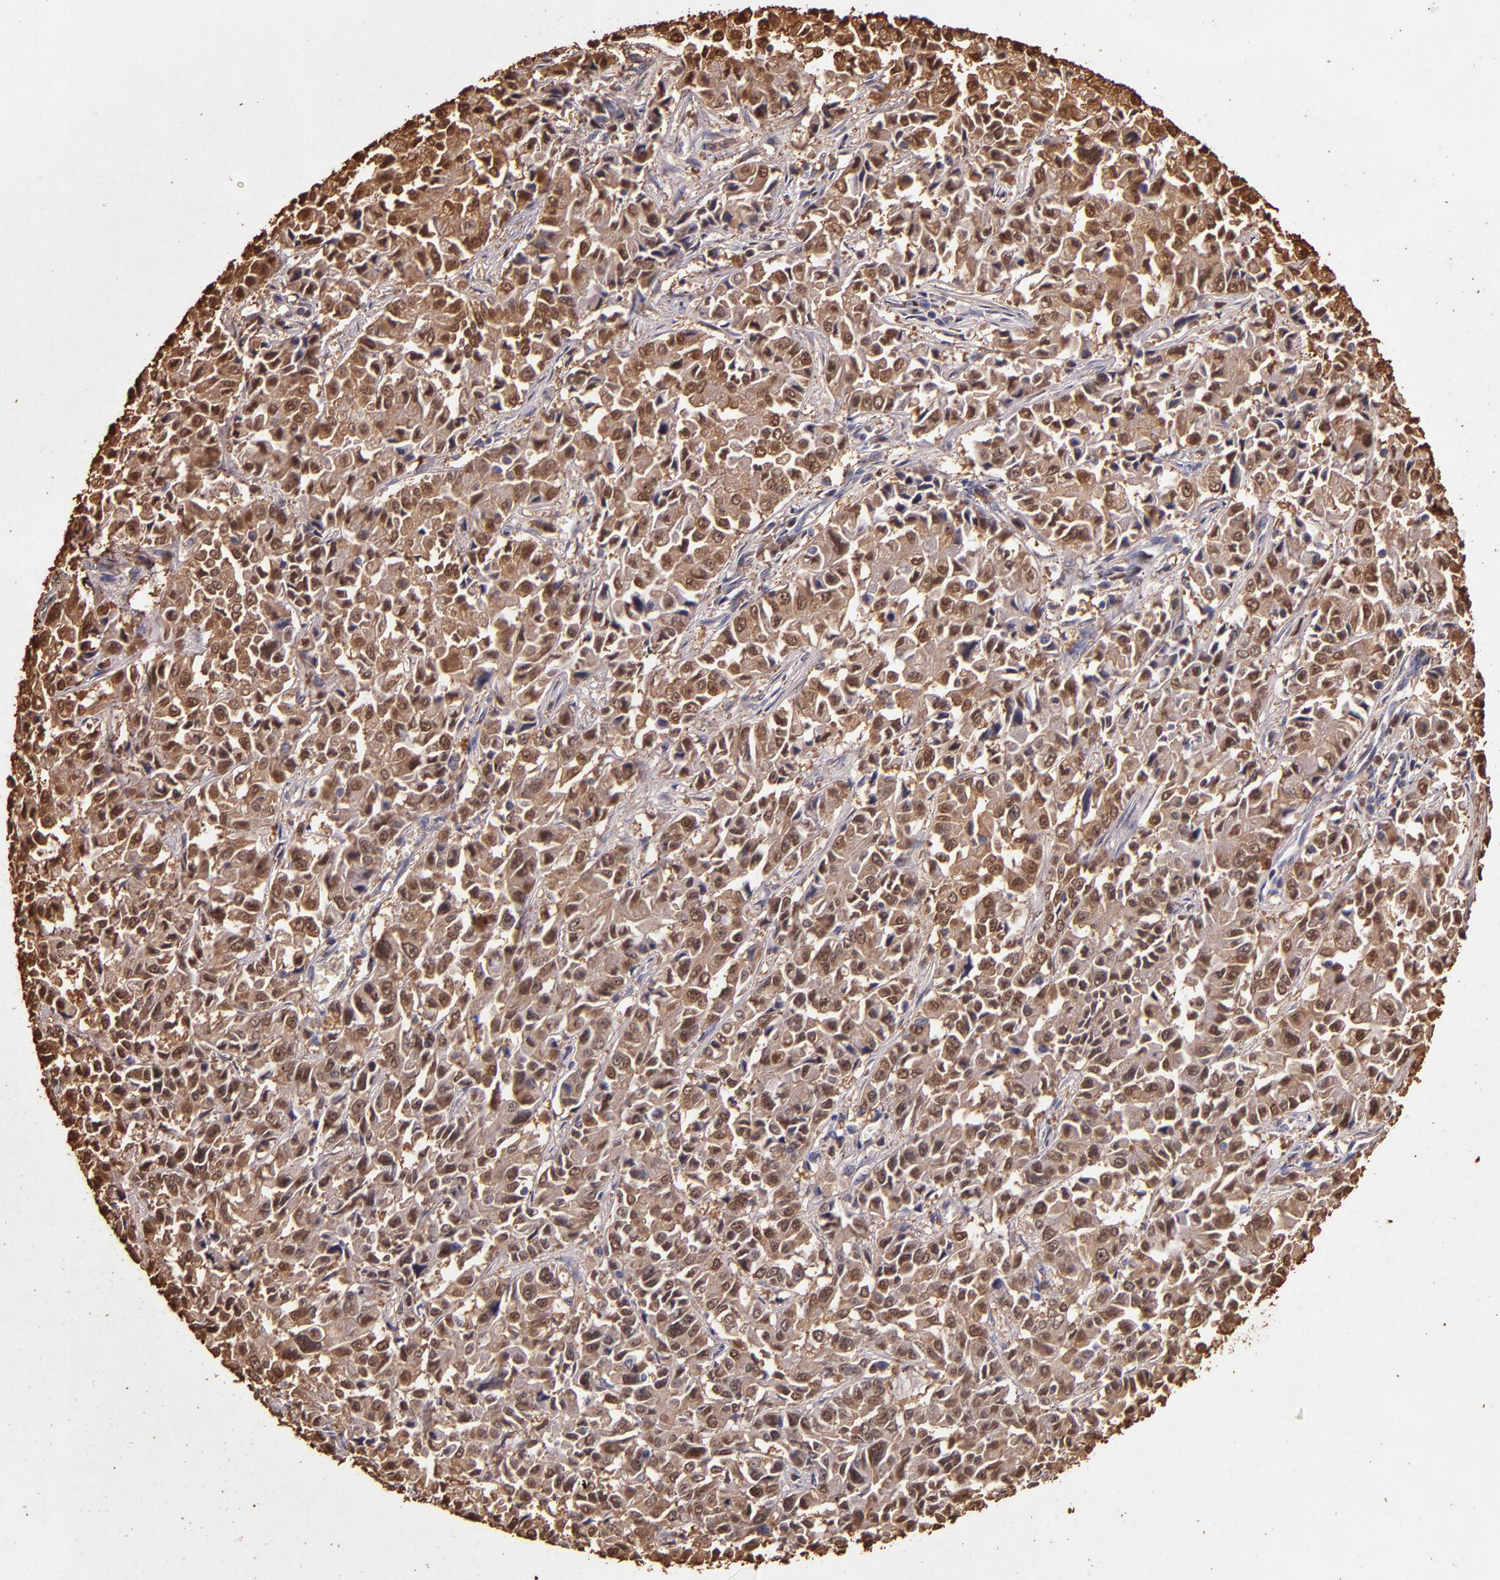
{"staining": {"intensity": "moderate", "quantity": ">75%", "location": "cytoplasmic/membranous,nuclear"}, "tissue": "pancreatic cancer", "cell_type": "Tumor cells", "image_type": "cancer", "snomed": [{"axis": "morphology", "description": "Adenocarcinoma, NOS"}, {"axis": "topography", "description": "Pancreas"}], "caption": "Immunohistochemistry of human pancreatic adenocarcinoma shows medium levels of moderate cytoplasmic/membranous and nuclear staining in about >75% of tumor cells.", "gene": "S100A6", "patient": {"sex": "female", "age": 52}}